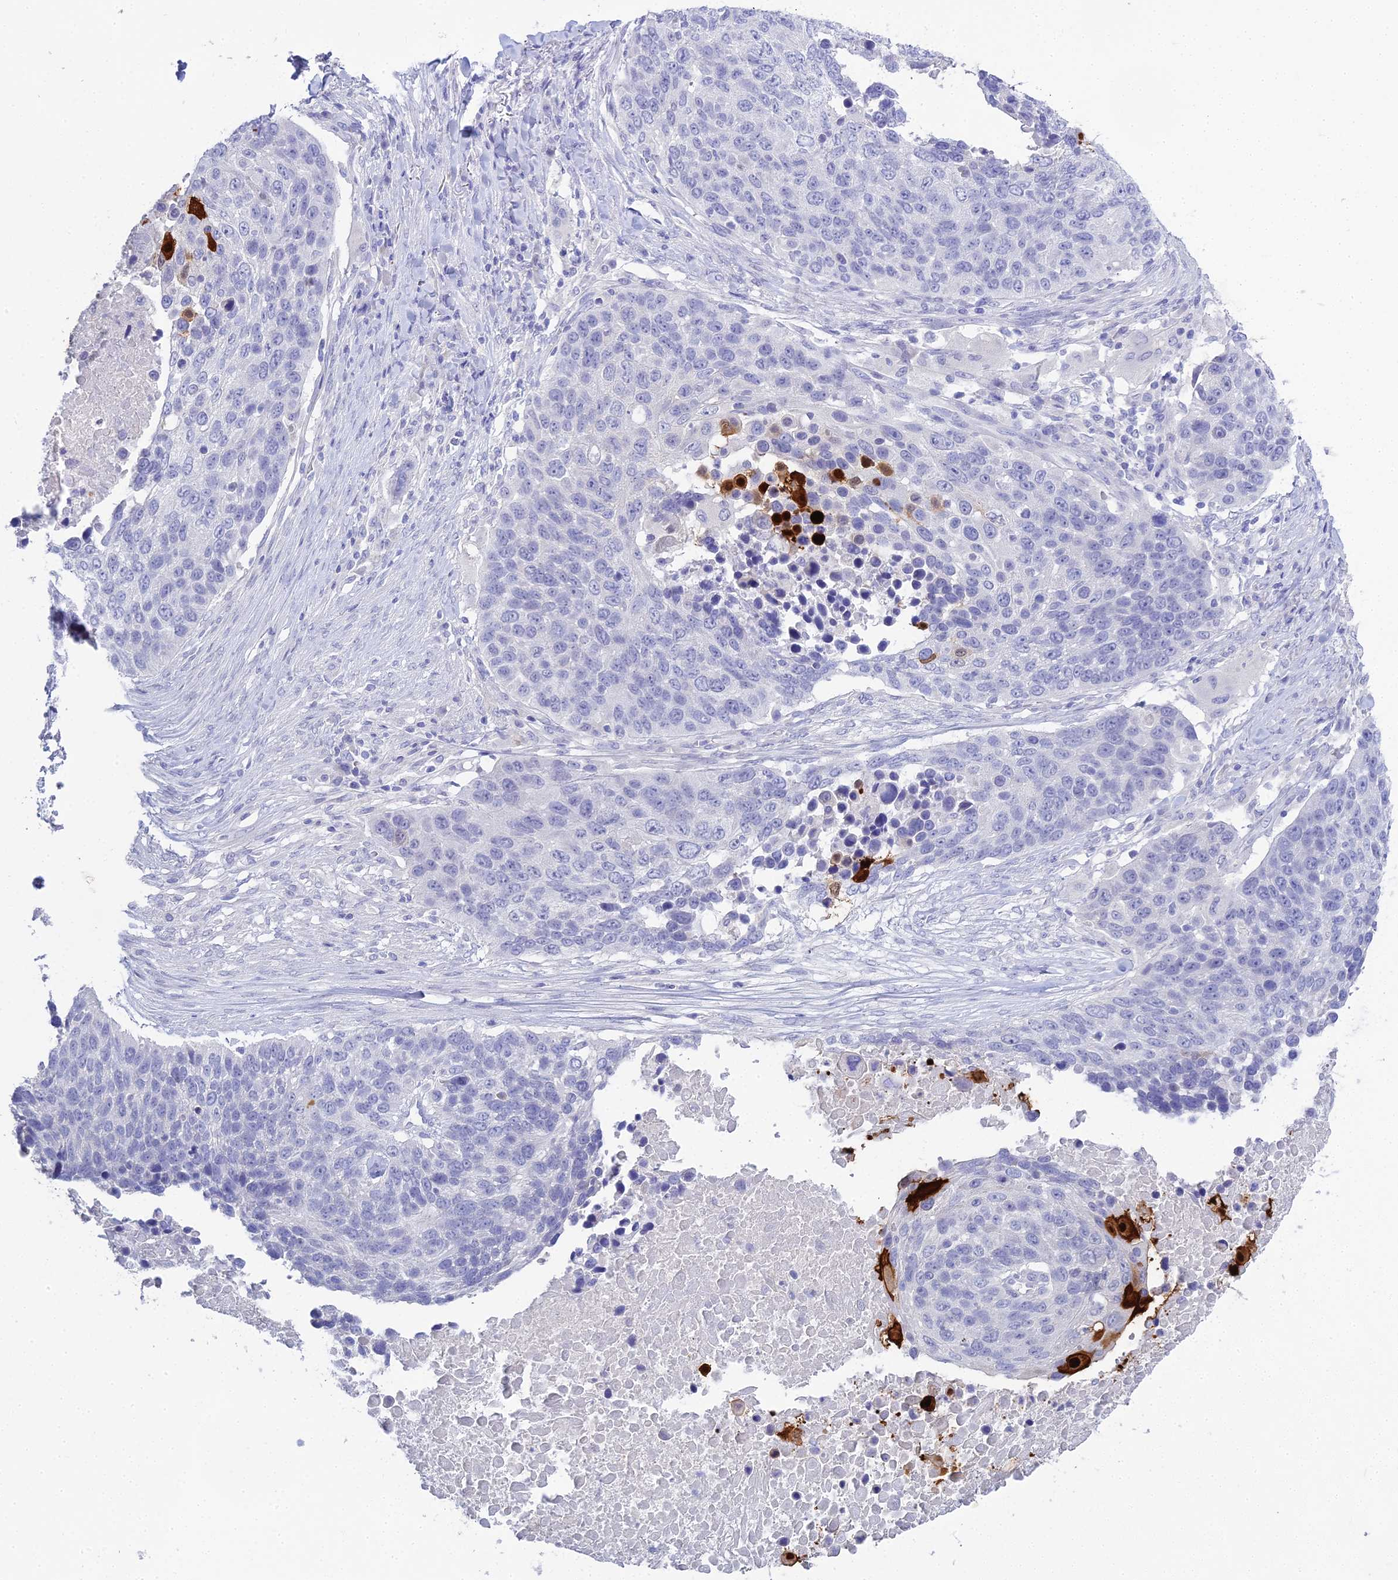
{"staining": {"intensity": "strong", "quantity": "<25%", "location": "cytoplasmic/membranous,nuclear"}, "tissue": "lung cancer", "cell_type": "Tumor cells", "image_type": "cancer", "snomed": [{"axis": "morphology", "description": "Normal tissue, NOS"}, {"axis": "morphology", "description": "Squamous cell carcinoma, NOS"}, {"axis": "topography", "description": "Lymph node"}, {"axis": "topography", "description": "Lung"}], "caption": "Strong cytoplasmic/membranous and nuclear protein expression is identified in approximately <25% of tumor cells in lung cancer (squamous cell carcinoma).", "gene": "S100A7", "patient": {"sex": "male", "age": 66}}